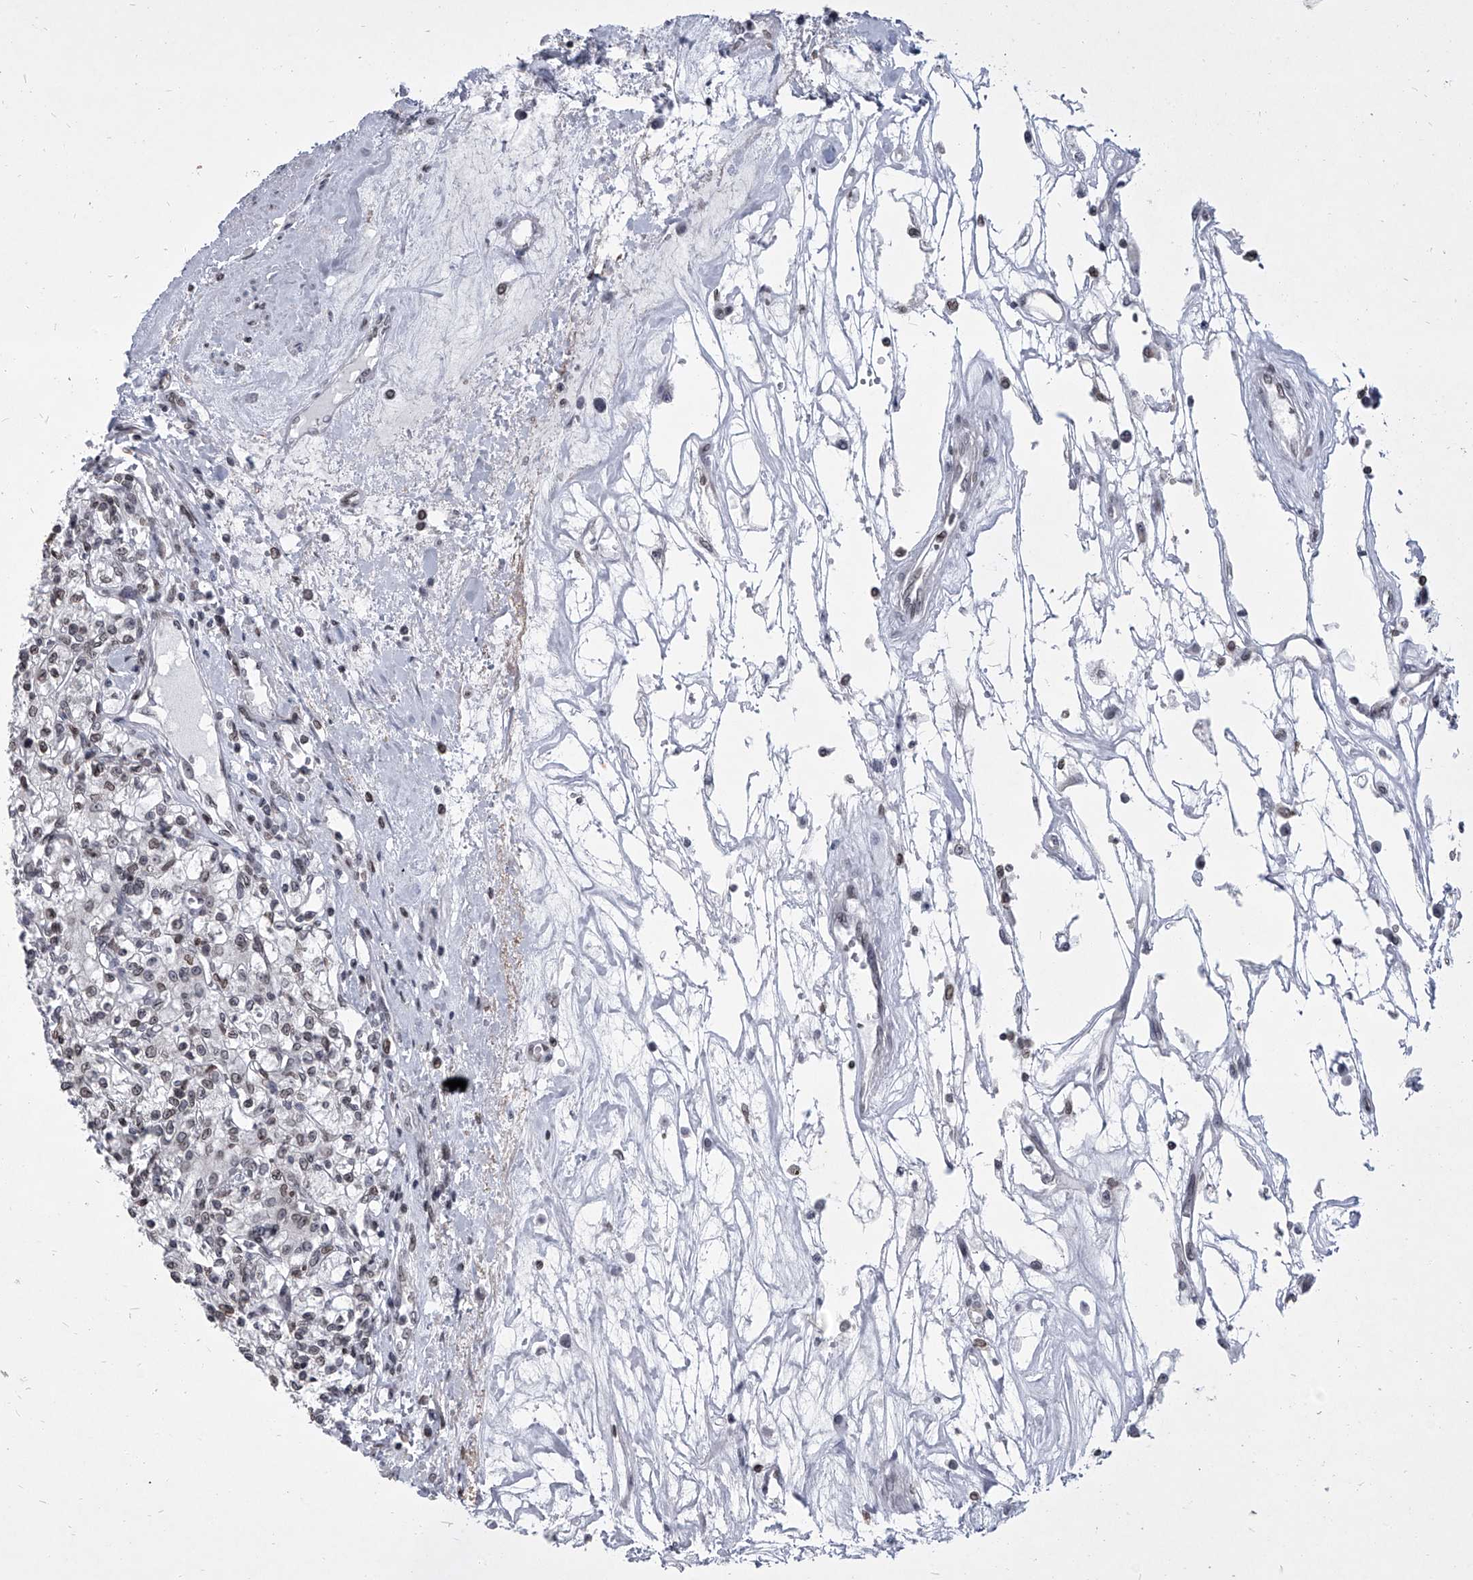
{"staining": {"intensity": "weak", "quantity": "<25%", "location": "nuclear"}, "tissue": "renal cancer", "cell_type": "Tumor cells", "image_type": "cancer", "snomed": [{"axis": "morphology", "description": "Adenocarcinoma, NOS"}, {"axis": "topography", "description": "Kidney"}], "caption": "Protein analysis of renal adenocarcinoma exhibits no significant staining in tumor cells.", "gene": "PPIL4", "patient": {"sex": "female", "age": 59}}